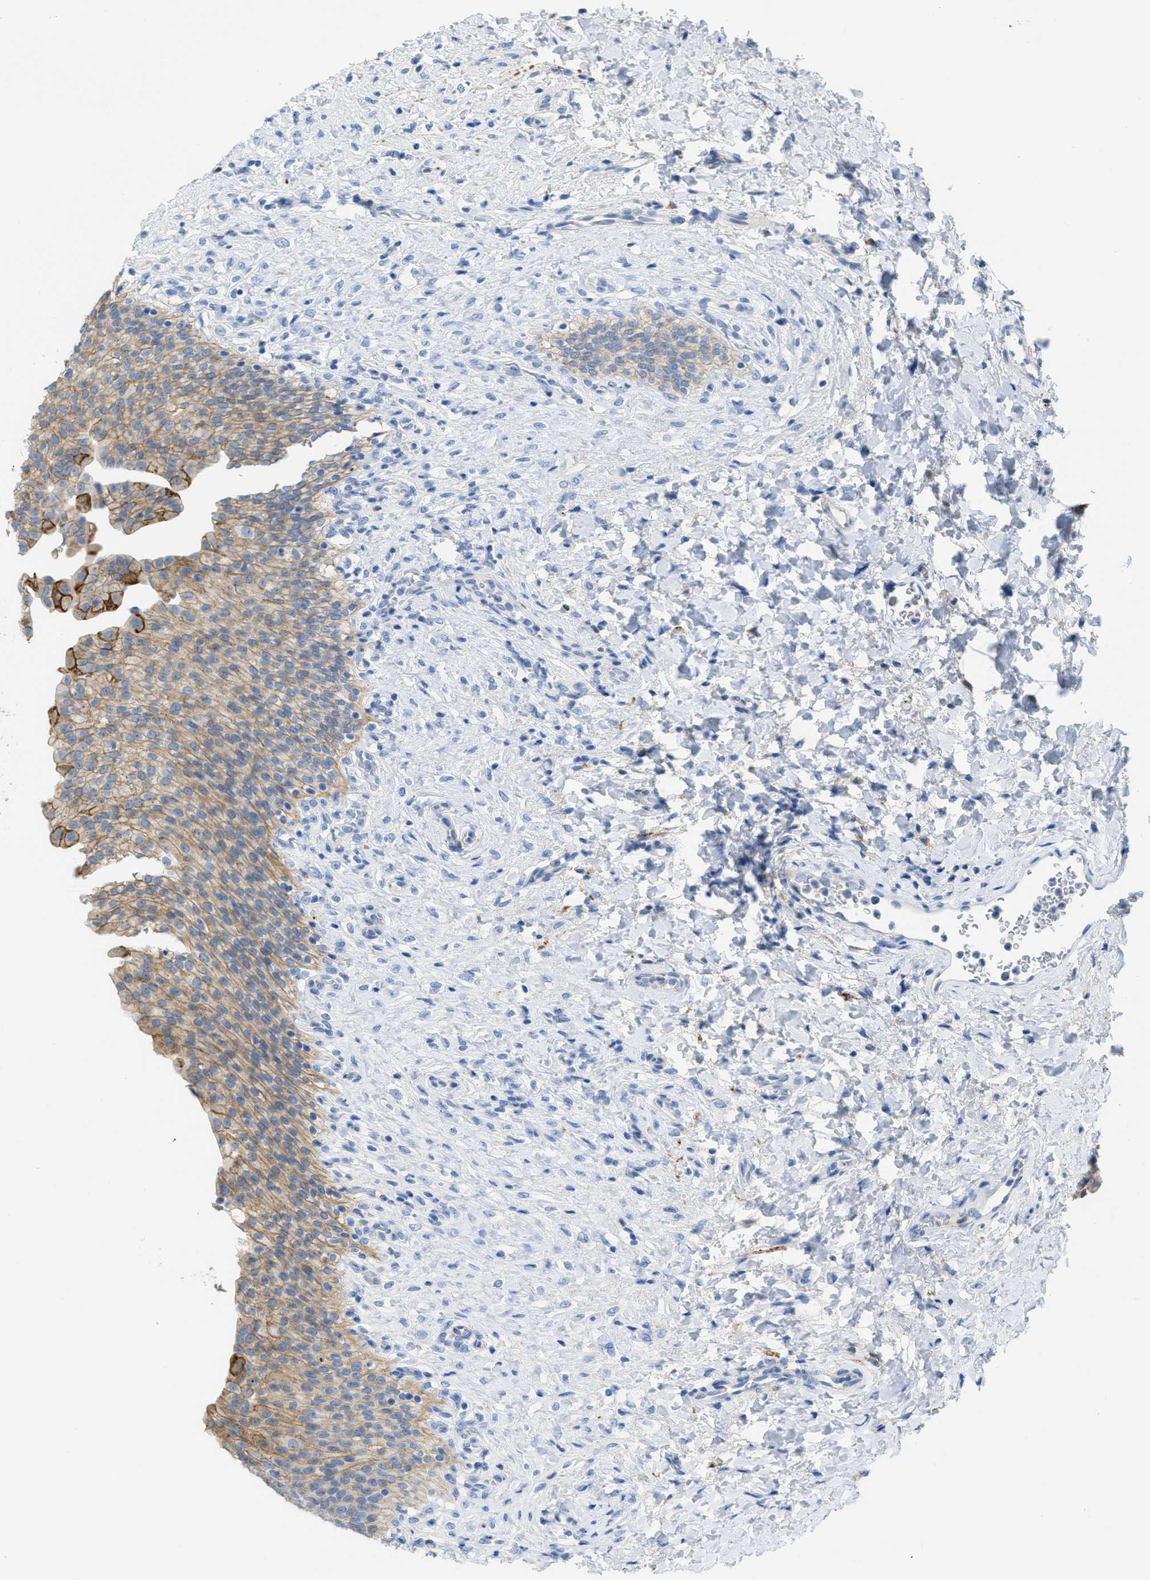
{"staining": {"intensity": "moderate", "quantity": ">75%", "location": "cytoplasmic/membranous"}, "tissue": "urinary bladder", "cell_type": "Urothelial cells", "image_type": "normal", "snomed": [{"axis": "morphology", "description": "Urothelial carcinoma, High grade"}, {"axis": "topography", "description": "Urinary bladder"}], "caption": "The immunohistochemical stain labels moderate cytoplasmic/membranous positivity in urothelial cells of unremarkable urinary bladder. Immunohistochemistry (ihc) stains the protein of interest in brown and the nuclei are stained blue.", "gene": "CNNM4", "patient": {"sex": "male", "age": 46}}